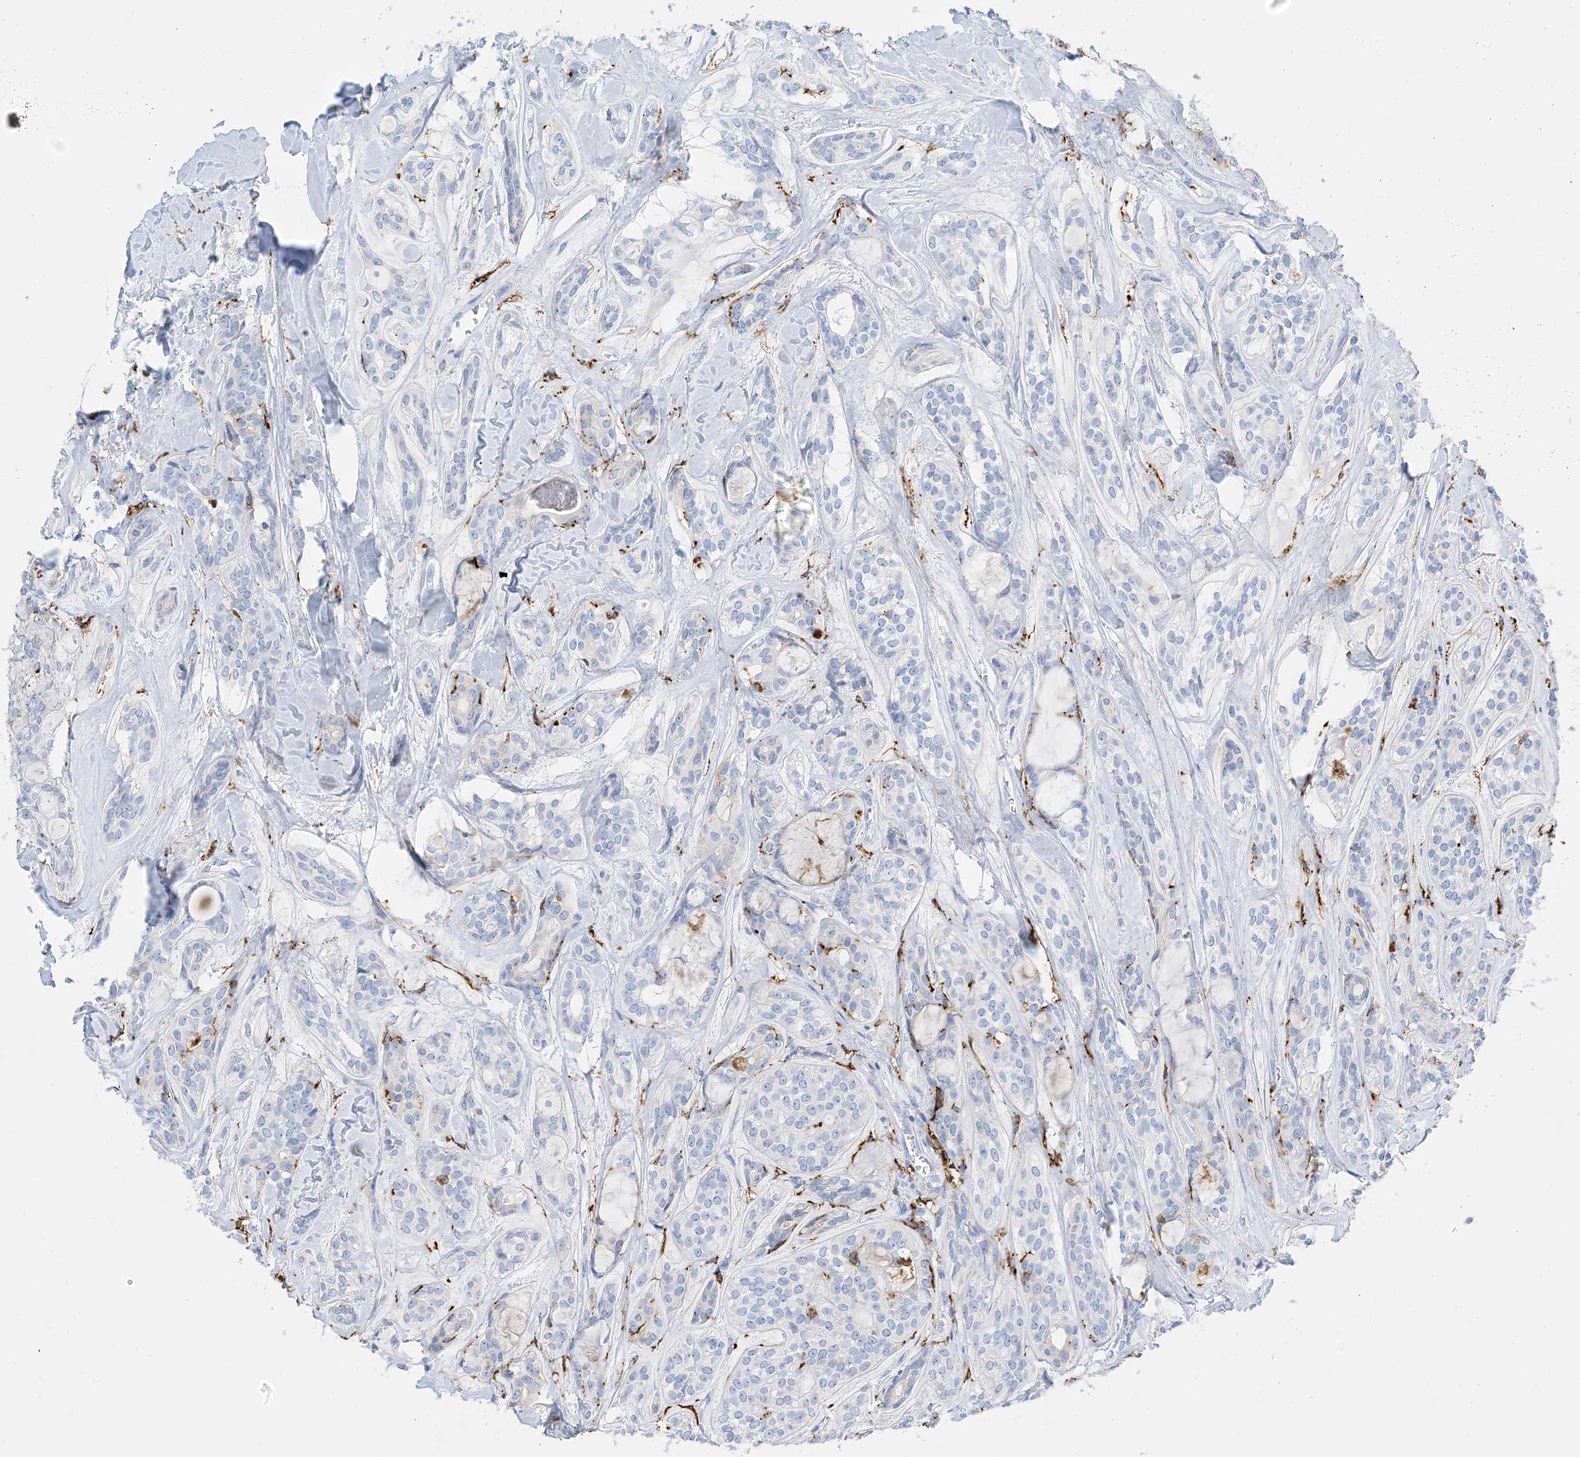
{"staining": {"intensity": "negative", "quantity": "none", "location": "none"}, "tissue": "head and neck cancer", "cell_type": "Tumor cells", "image_type": "cancer", "snomed": [{"axis": "morphology", "description": "Adenocarcinoma, NOS"}, {"axis": "topography", "description": "Head-Neck"}], "caption": "High magnification brightfield microscopy of head and neck cancer stained with DAB (brown) and counterstained with hematoxylin (blue): tumor cells show no significant expression.", "gene": "DPH3", "patient": {"sex": "male", "age": 66}}